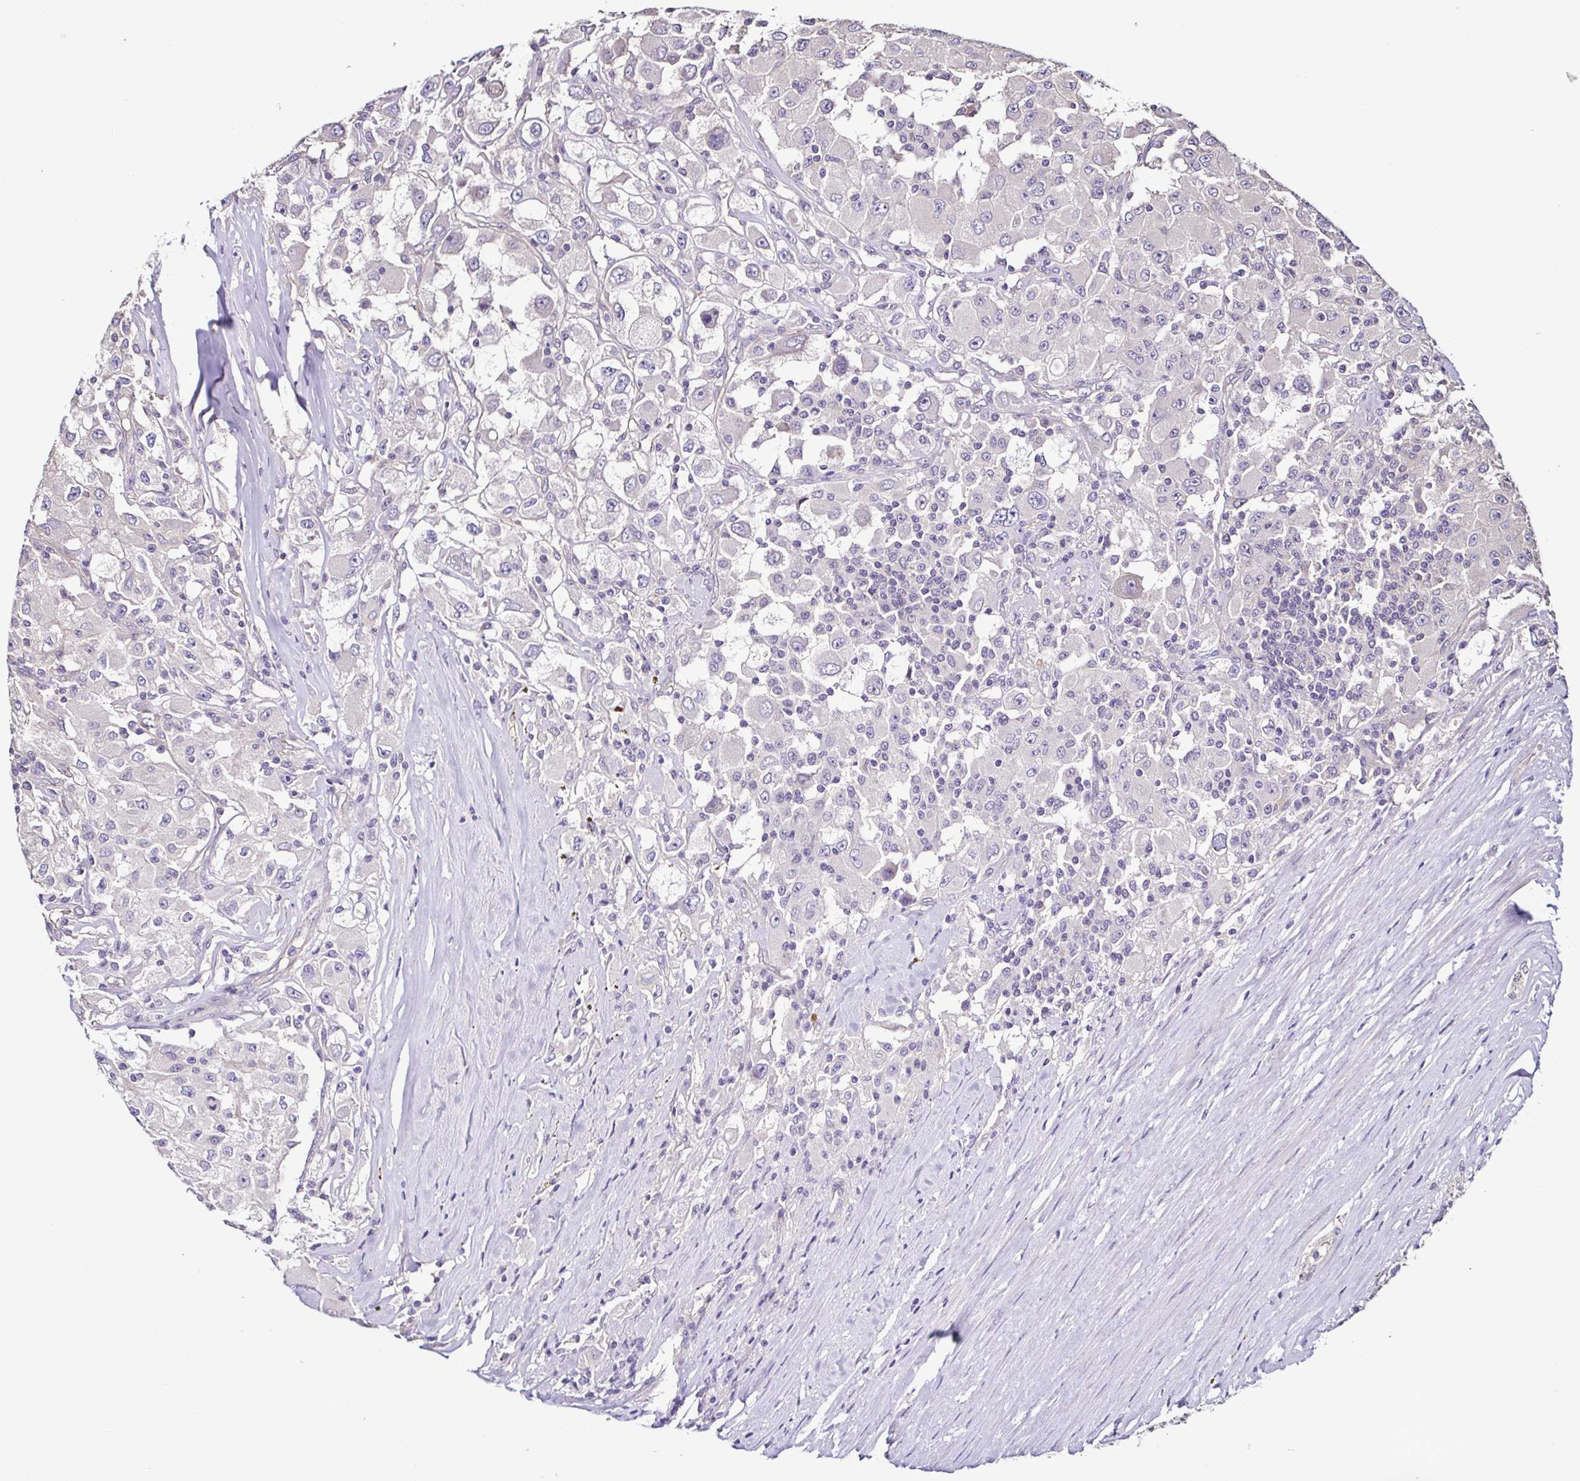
{"staining": {"intensity": "negative", "quantity": "none", "location": "none"}, "tissue": "renal cancer", "cell_type": "Tumor cells", "image_type": "cancer", "snomed": [{"axis": "morphology", "description": "Adenocarcinoma, NOS"}, {"axis": "topography", "description": "Kidney"}], "caption": "Renal adenocarcinoma stained for a protein using immunohistochemistry reveals no expression tumor cells.", "gene": "LMOD2", "patient": {"sex": "female", "age": 67}}